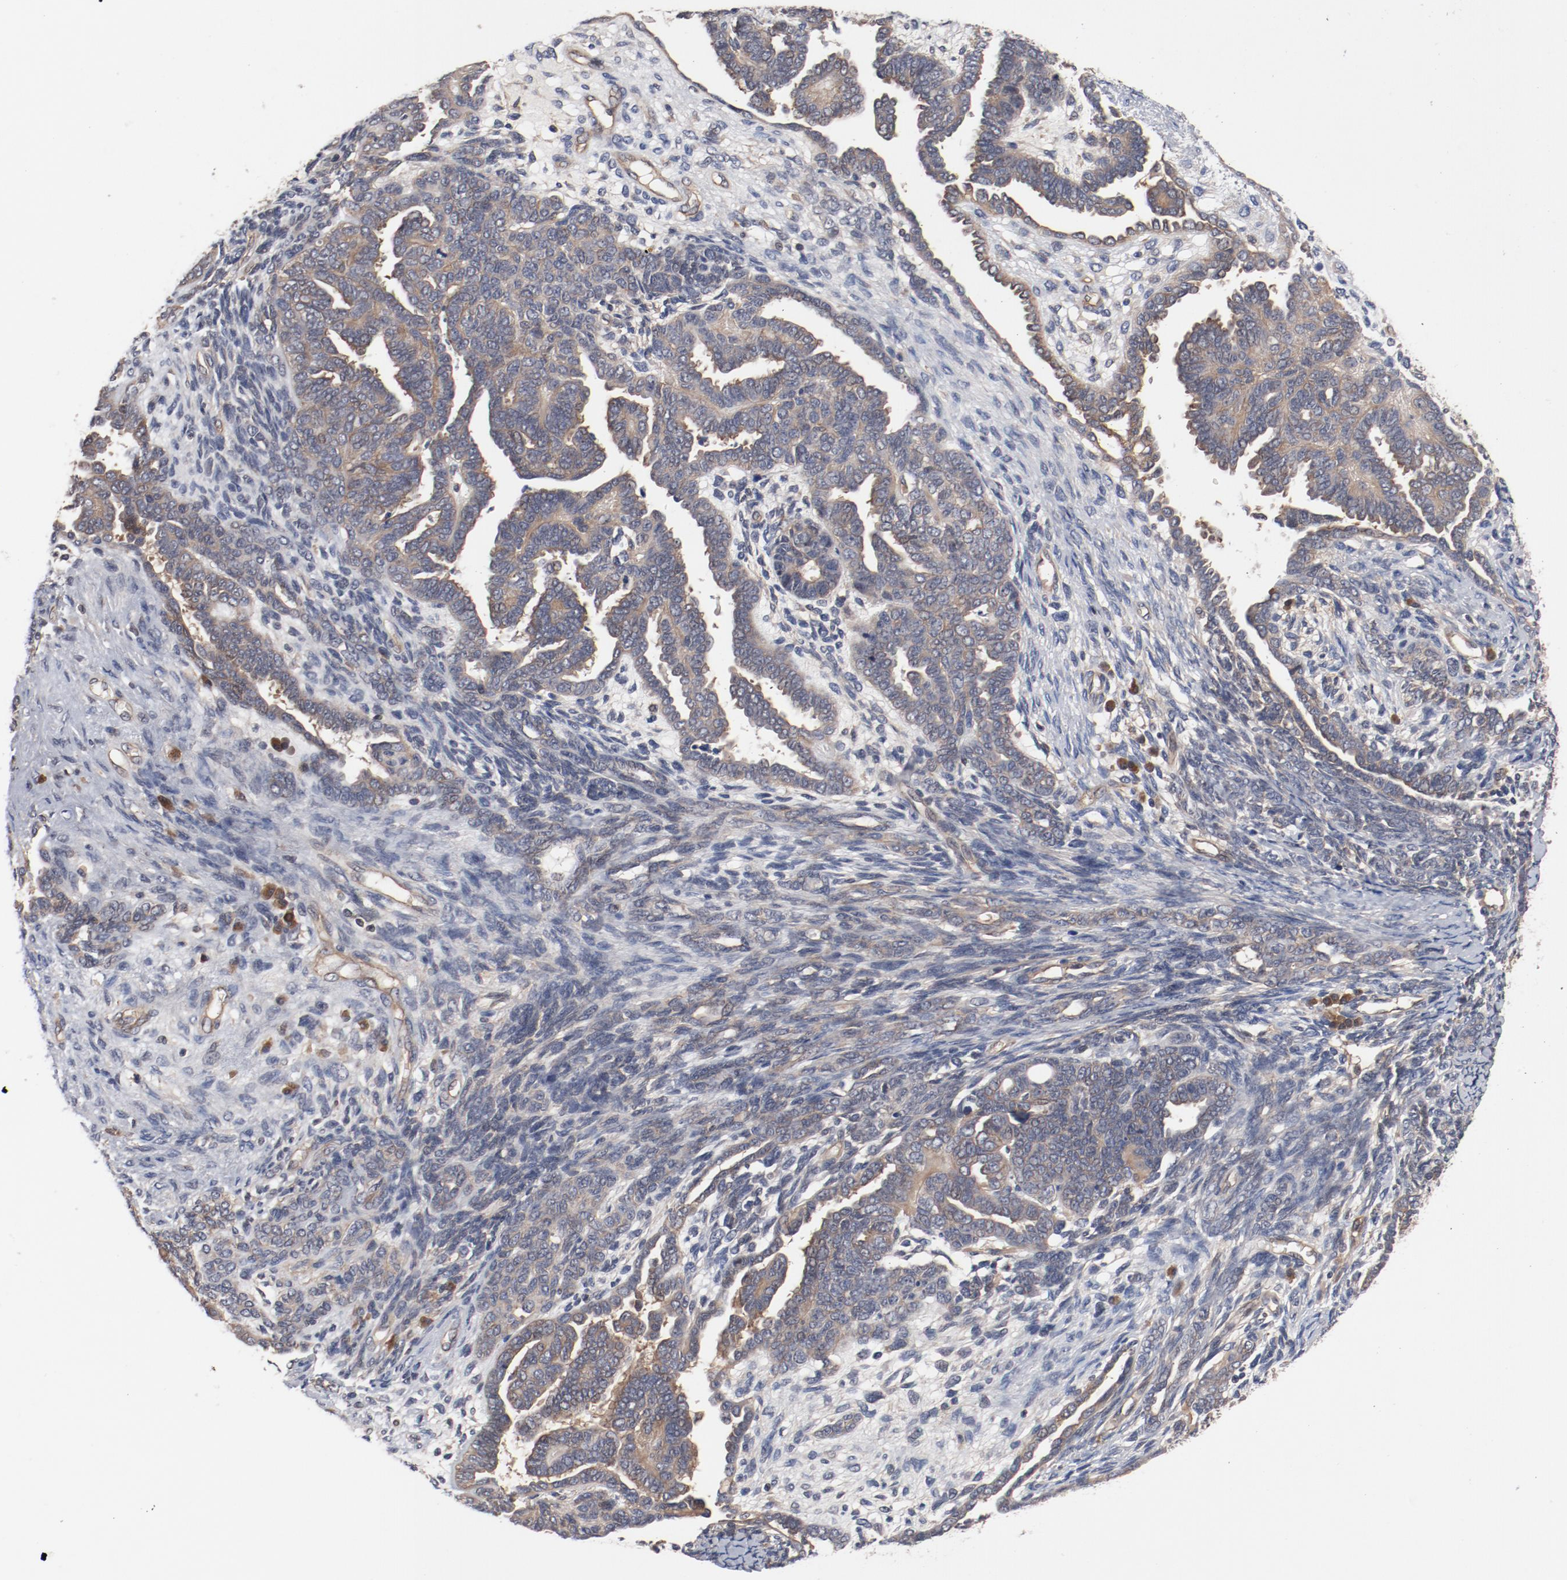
{"staining": {"intensity": "negative", "quantity": "none", "location": "none"}, "tissue": "endometrial cancer", "cell_type": "Tumor cells", "image_type": "cancer", "snomed": [{"axis": "morphology", "description": "Neoplasm, malignant, NOS"}, {"axis": "topography", "description": "Endometrium"}], "caption": "Human endometrial cancer (neoplasm (malignant)) stained for a protein using IHC exhibits no staining in tumor cells.", "gene": "PITPNM2", "patient": {"sex": "female", "age": 74}}